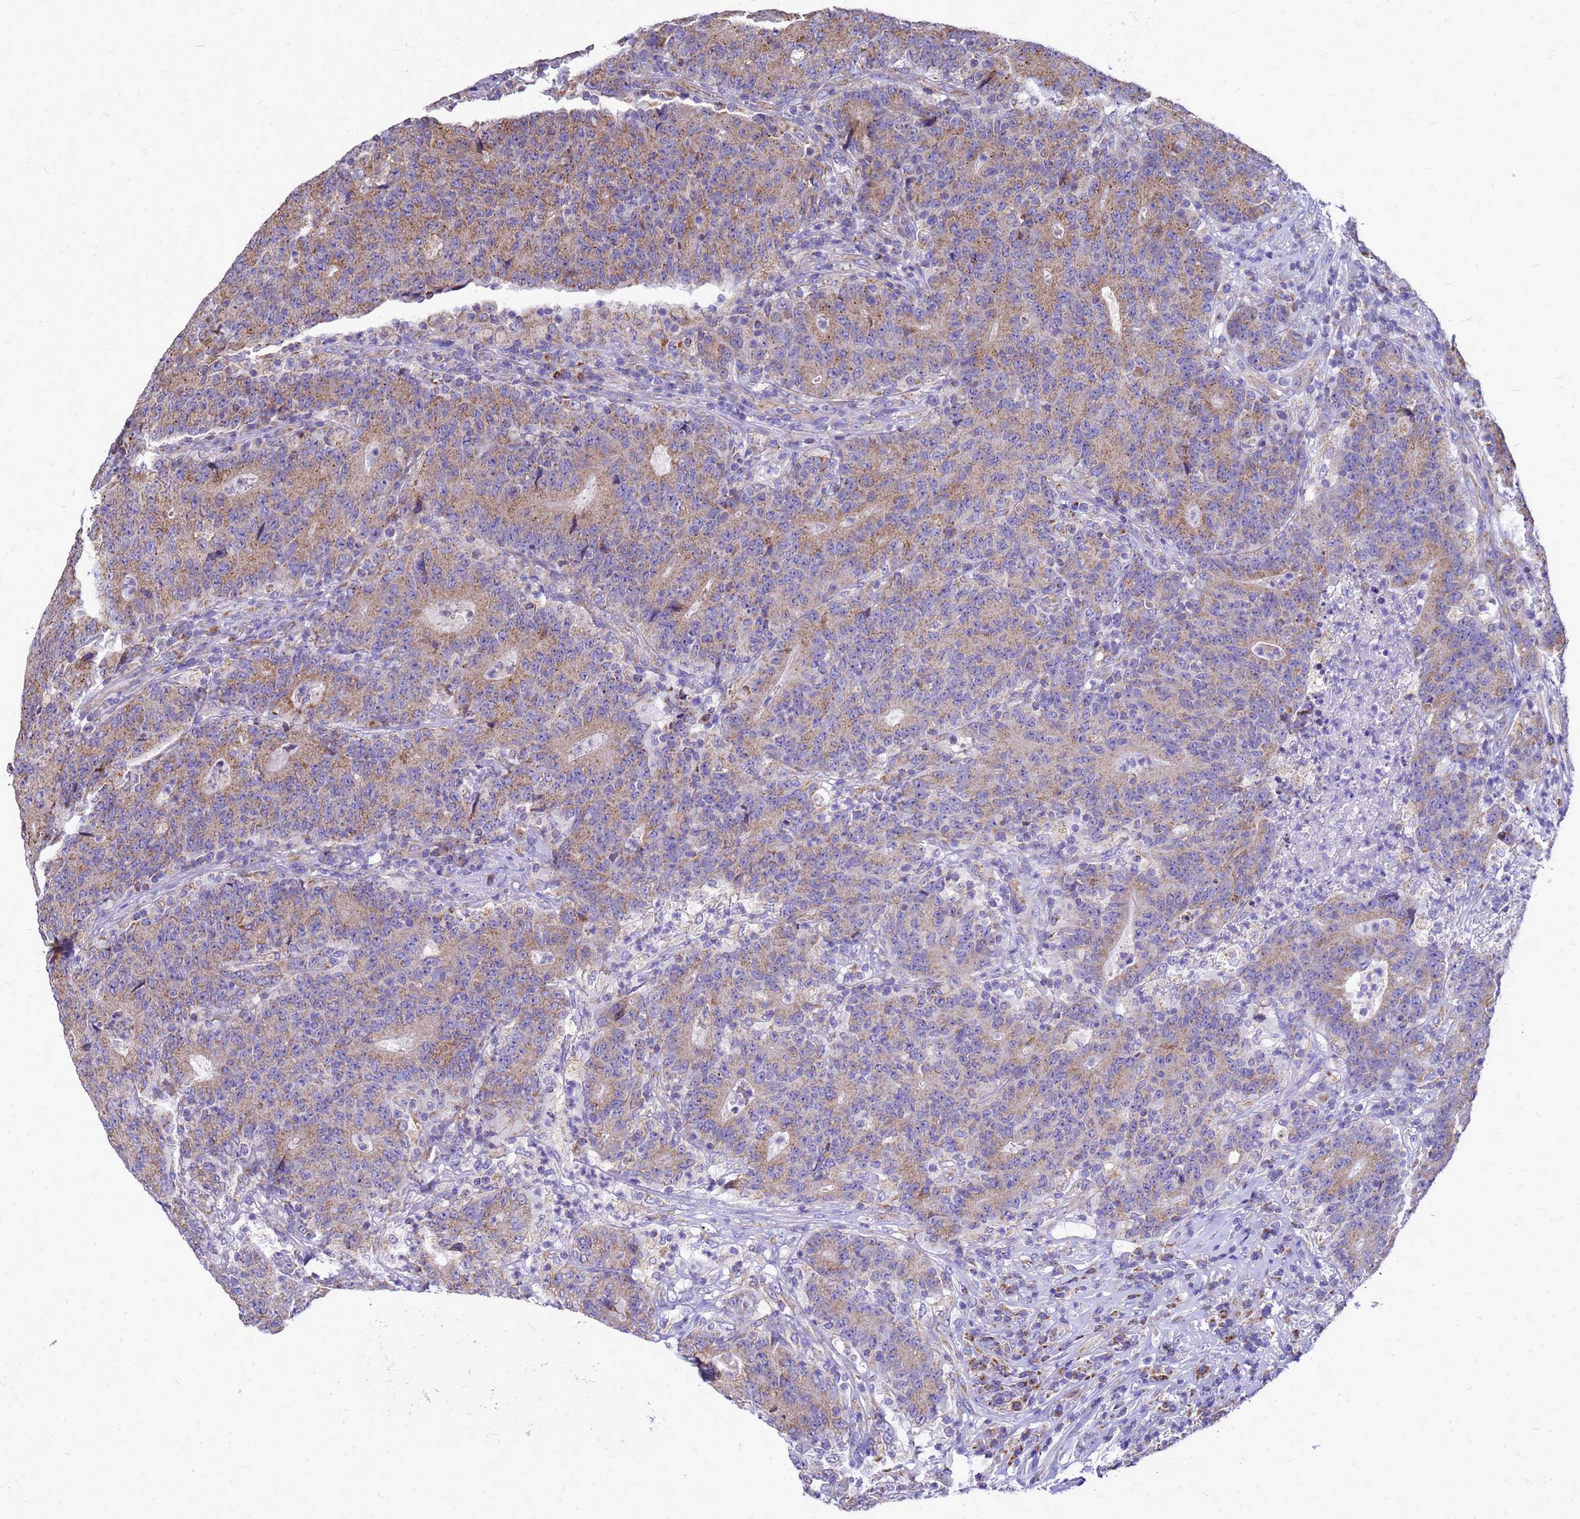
{"staining": {"intensity": "moderate", "quantity": "25%-75%", "location": "cytoplasmic/membranous"}, "tissue": "colorectal cancer", "cell_type": "Tumor cells", "image_type": "cancer", "snomed": [{"axis": "morphology", "description": "Adenocarcinoma, NOS"}, {"axis": "topography", "description": "Colon"}], "caption": "Brown immunohistochemical staining in colorectal cancer shows moderate cytoplasmic/membranous positivity in approximately 25%-75% of tumor cells. (Stains: DAB (3,3'-diaminobenzidine) in brown, nuclei in blue, Microscopy: brightfield microscopy at high magnification).", "gene": "CMC4", "patient": {"sex": "female", "age": 75}}